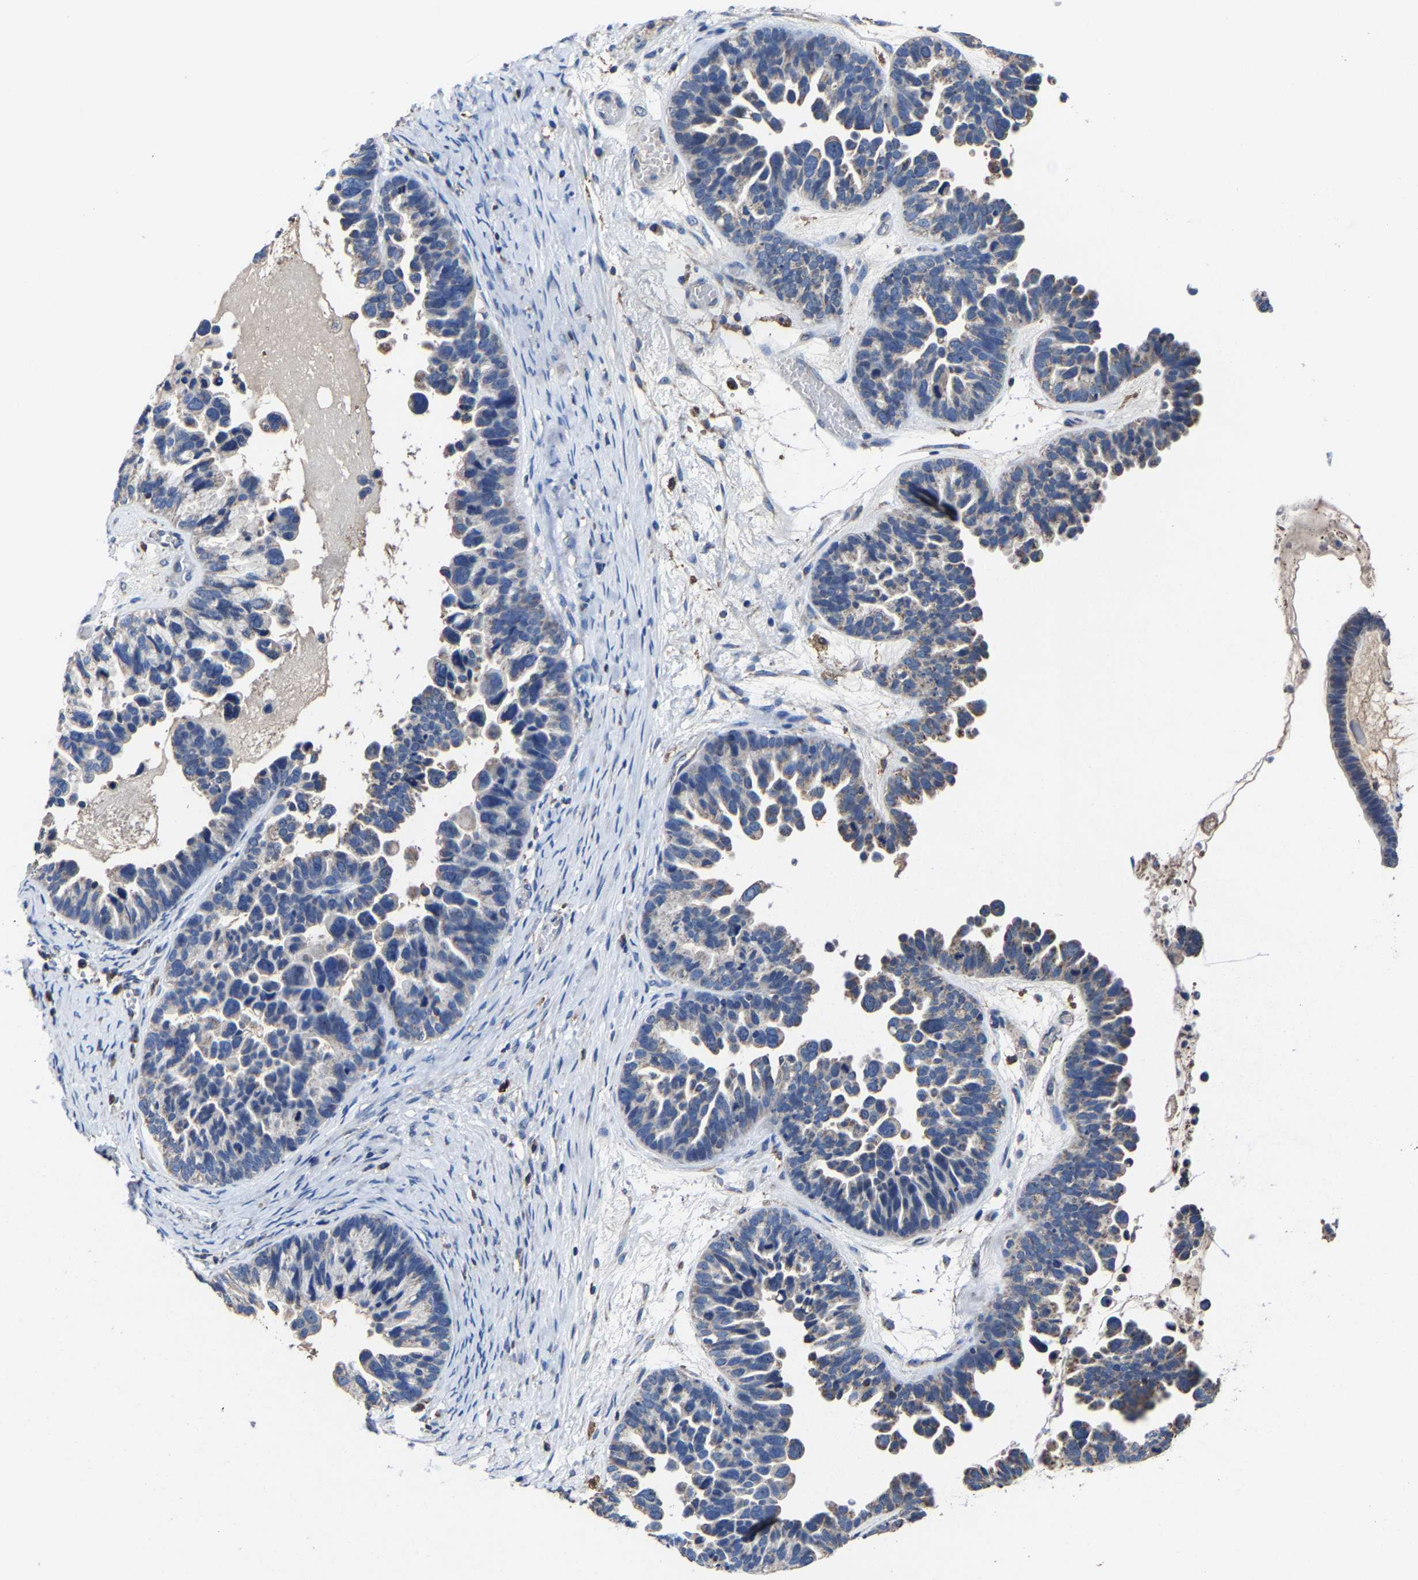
{"staining": {"intensity": "weak", "quantity": "<25%", "location": "cytoplasmic/membranous"}, "tissue": "ovarian cancer", "cell_type": "Tumor cells", "image_type": "cancer", "snomed": [{"axis": "morphology", "description": "Cystadenocarcinoma, serous, NOS"}, {"axis": "topography", "description": "Ovary"}], "caption": "DAB immunohistochemical staining of ovarian cancer (serous cystadenocarcinoma) displays no significant positivity in tumor cells.", "gene": "ZCCHC7", "patient": {"sex": "female", "age": 56}}